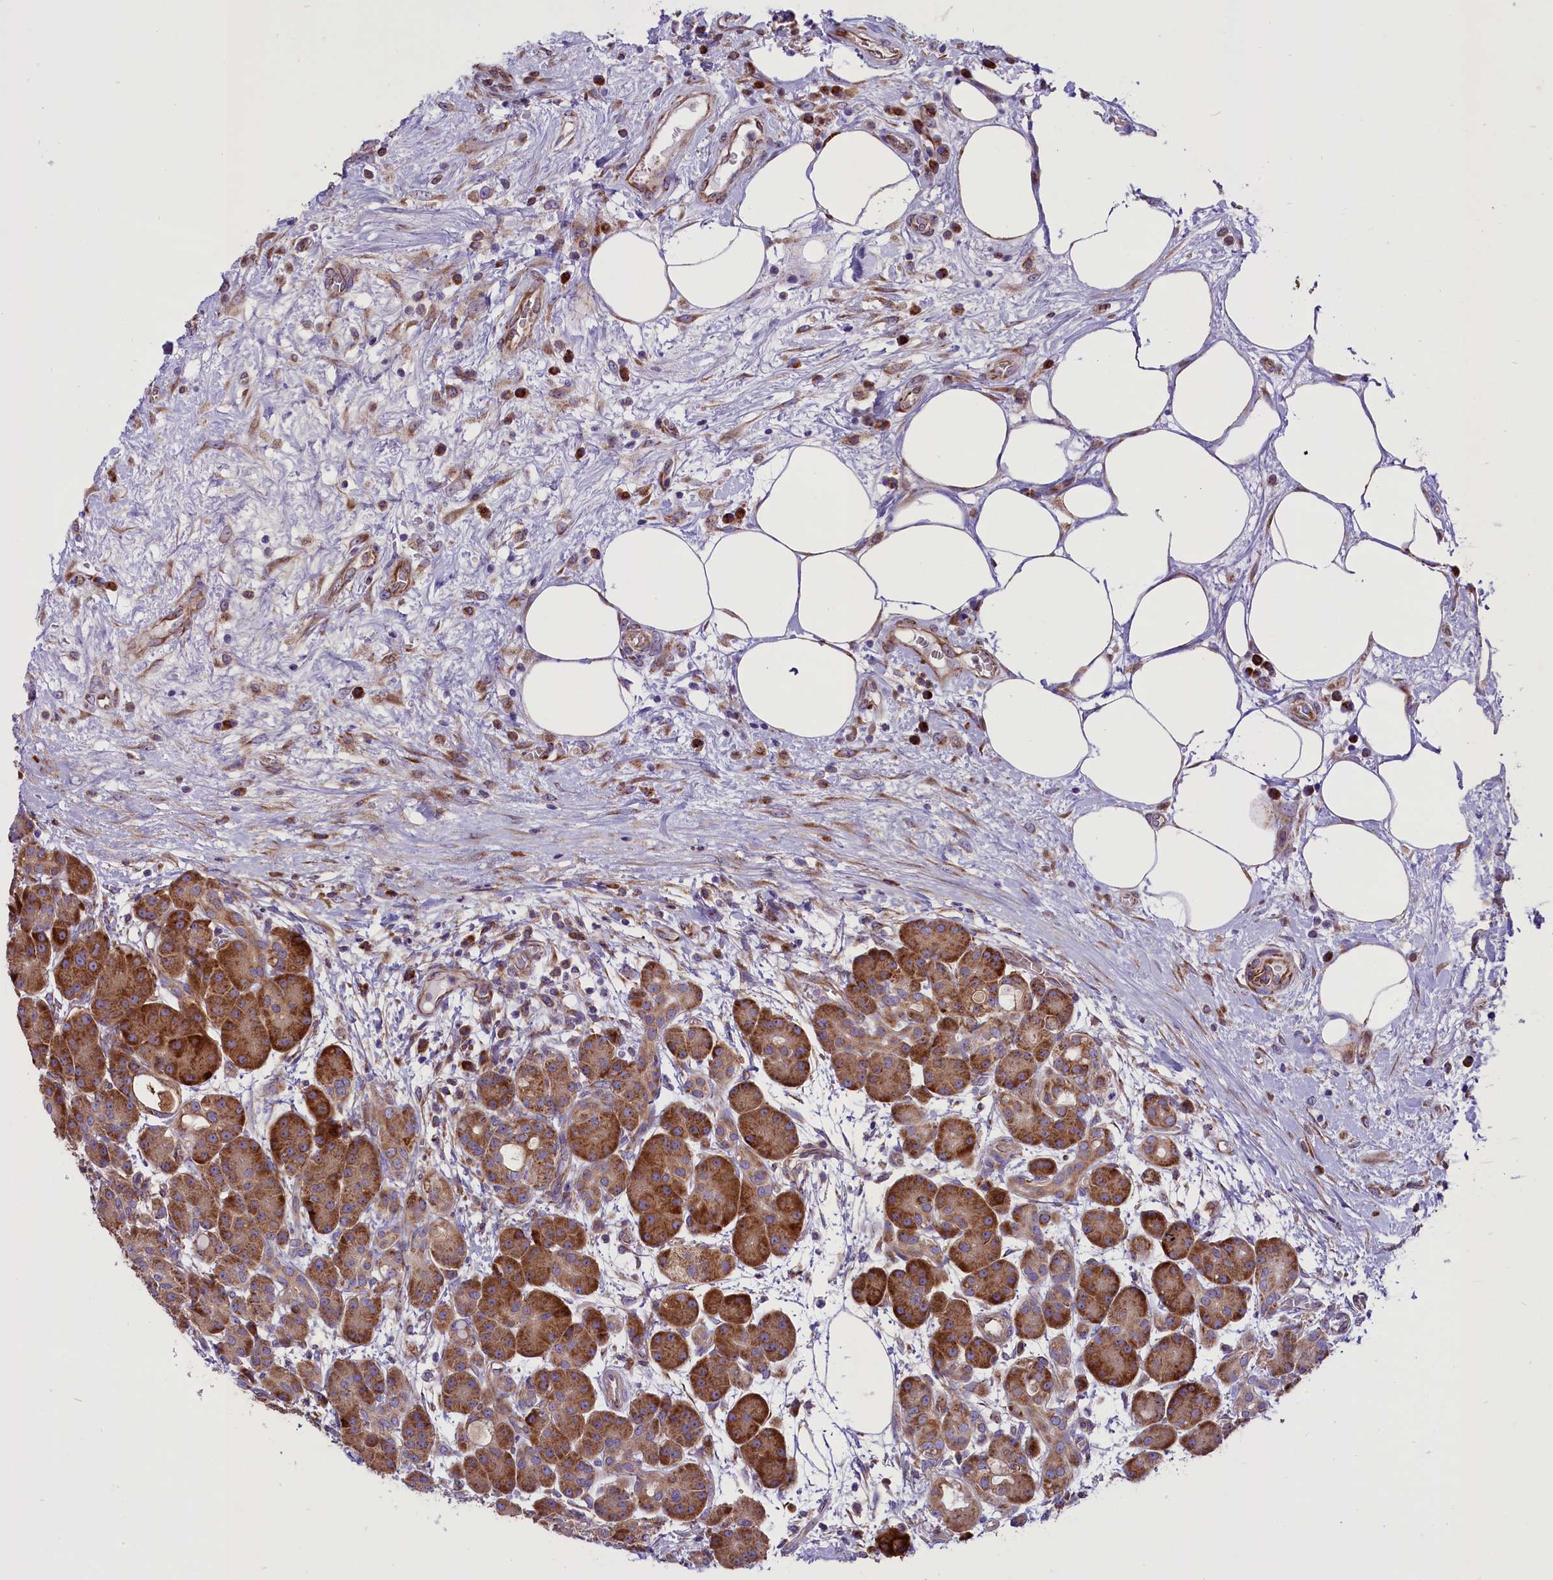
{"staining": {"intensity": "strong", "quantity": ">75%", "location": "cytoplasmic/membranous"}, "tissue": "pancreas", "cell_type": "Exocrine glandular cells", "image_type": "normal", "snomed": [{"axis": "morphology", "description": "Normal tissue, NOS"}, {"axis": "topography", "description": "Pancreas"}], "caption": "Approximately >75% of exocrine glandular cells in normal pancreas display strong cytoplasmic/membranous protein expression as visualized by brown immunohistochemical staining.", "gene": "PTPRU", "patient": {"sex": "male", "age": 63}}